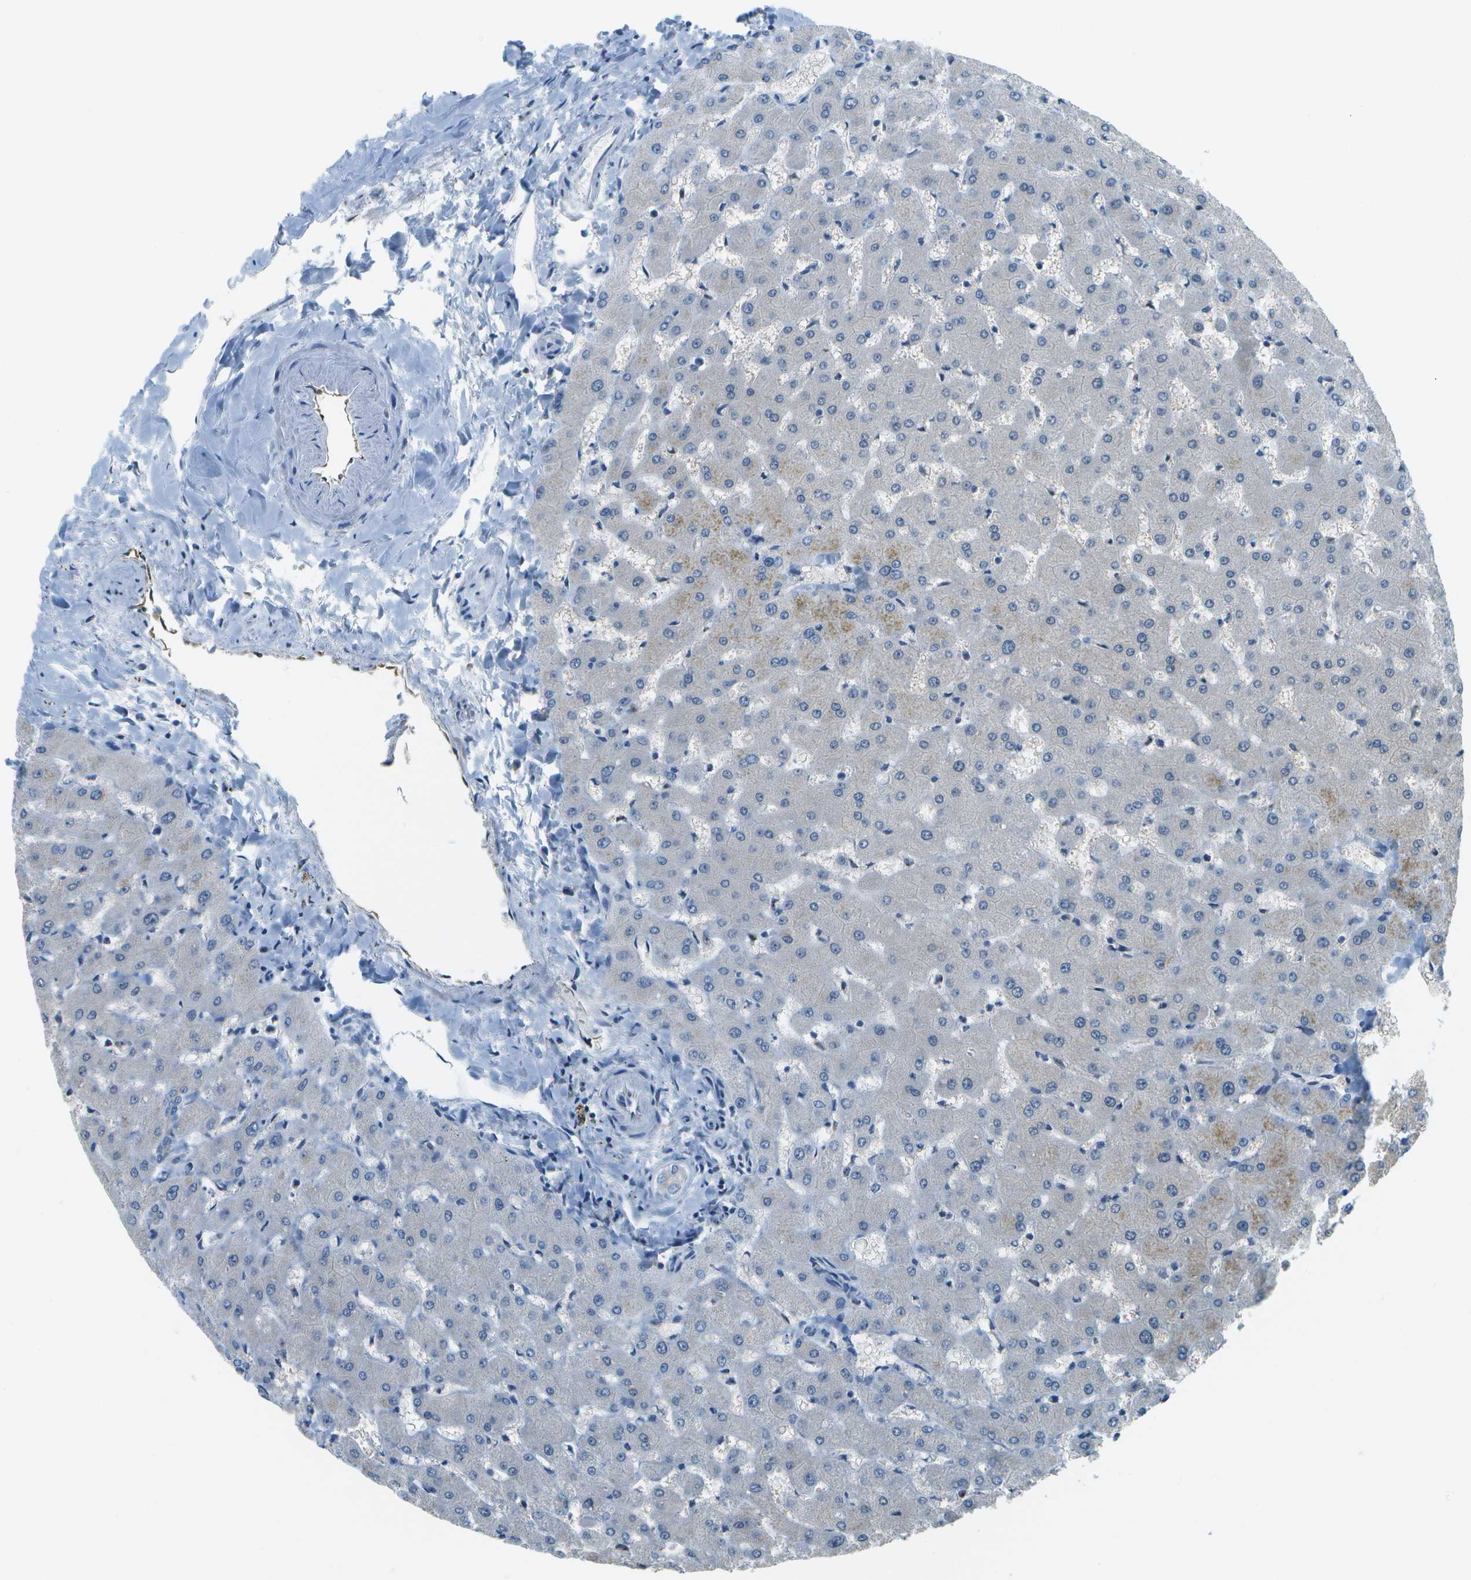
{"staining": {"intensity": "negative", "quantity": "none", "location": "none"}, "tissue": "liver", "cell_type": "Cholangiocytes", "image_type": "normal", "snomed": [{"axis": "morphology", "description": "Normal tissue, NOS"}, {"axis": "topography", "description": "Liver"}], "caption": "High power microscopy histopathology image of an IHC micrograph of benign liver, revealing no significant staining in cholangiocytes. (IHC, brightfield microscopy, high magnification).", "gene": "PTGIS", "patient": {"sex": "female", "age": 63}}